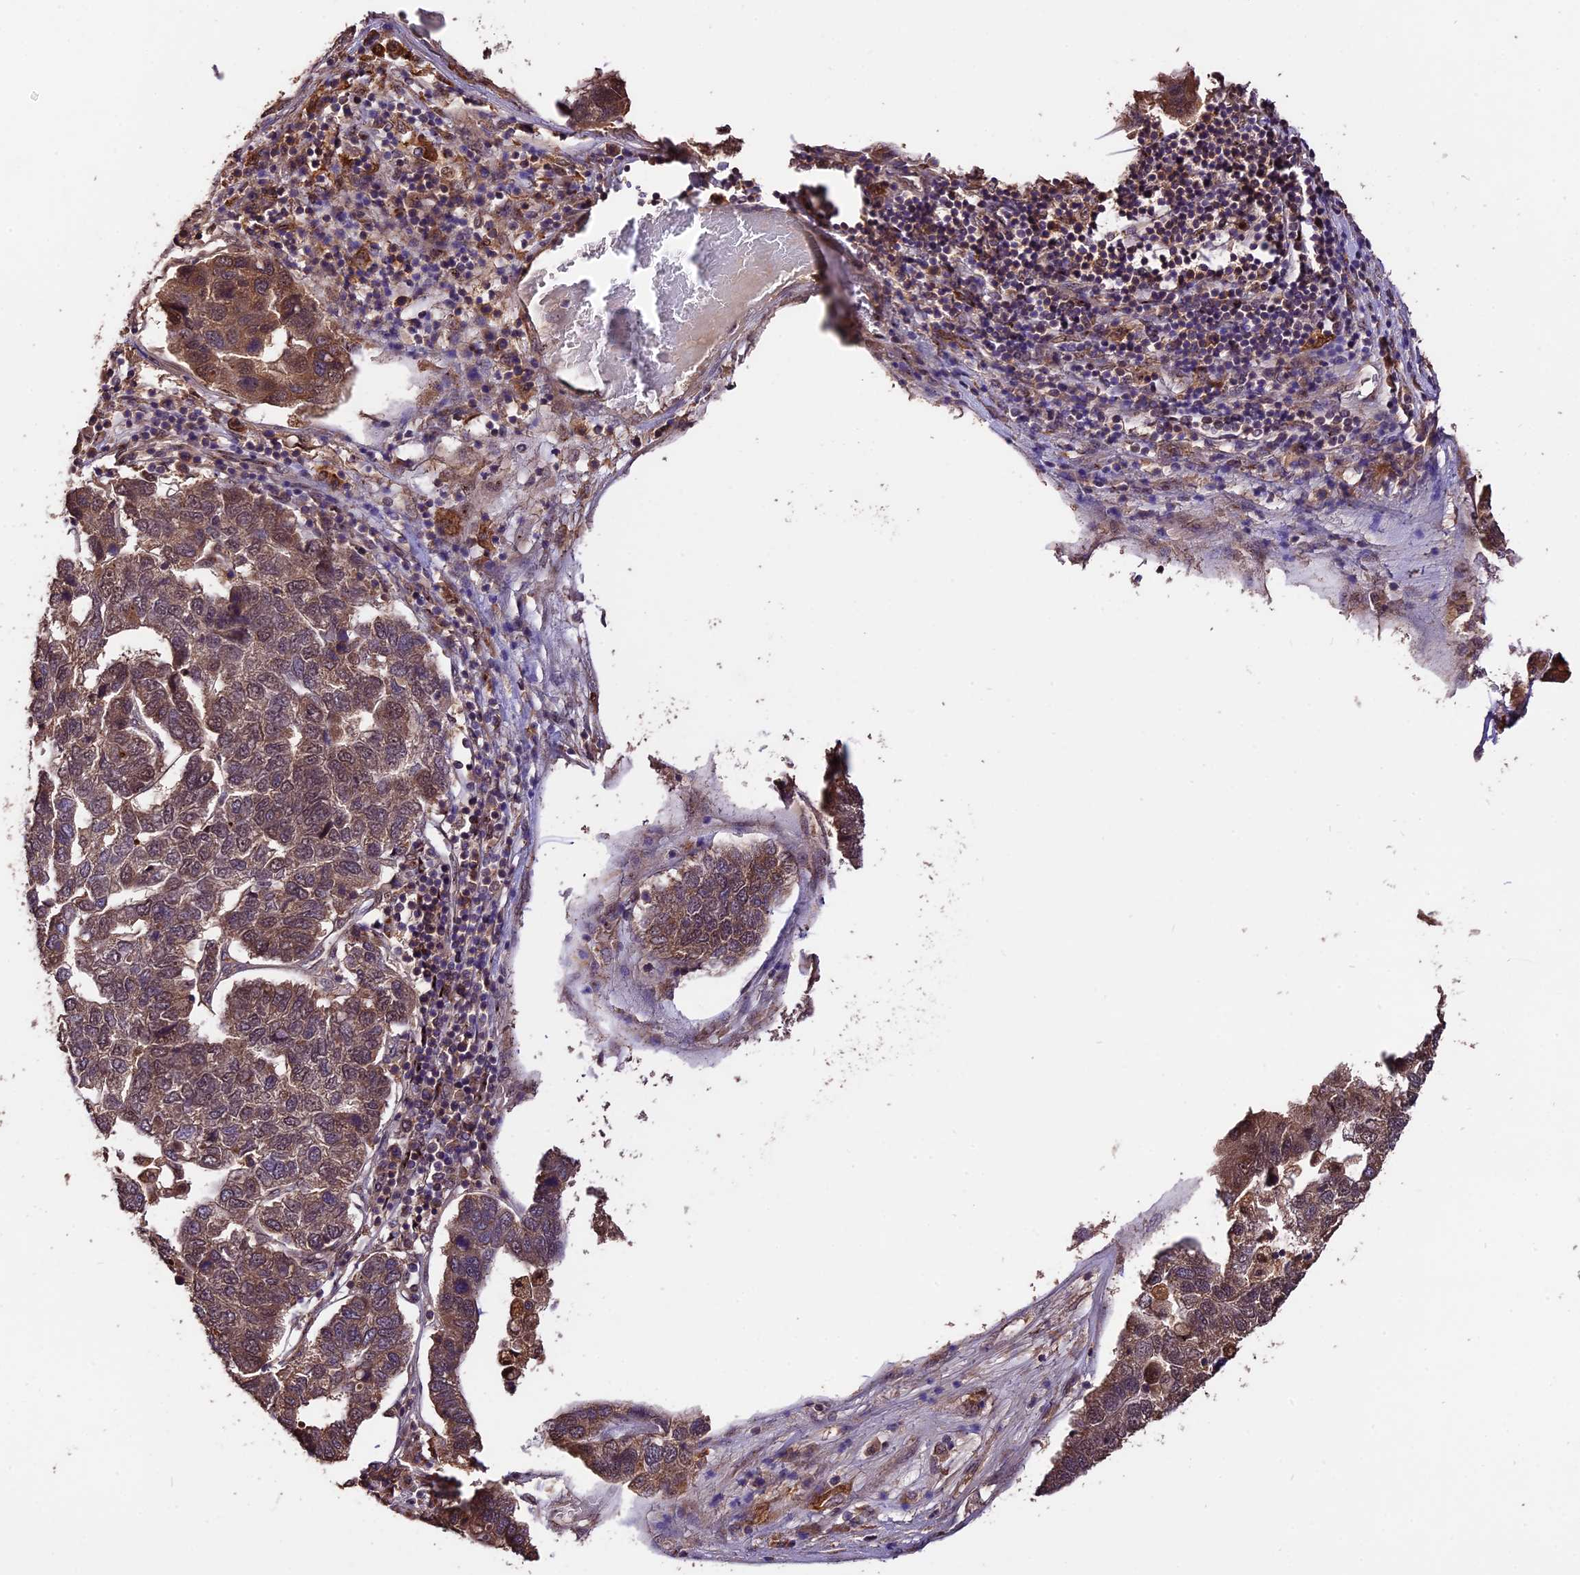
{"staining": {"intensity": "moderate", "quantity": ">75%", "location": "cytoplasmic/membranous"}, "tissue": "pancreatic cancer", "cell_type": "Tumor cells", "image_type": "cancer", "snomed": [{"axis": "morphology", "description": "Adenocarcinoma, NOS"}, {"axis": "topography", "description": "Pancreas"}], "caption": "Adenocarcinoma (pancreatic) stained with a protein marker shows moderate staining in tumor cells.", "gene": "TRMT1", "patient": {"sex": "female", "age": 61}}